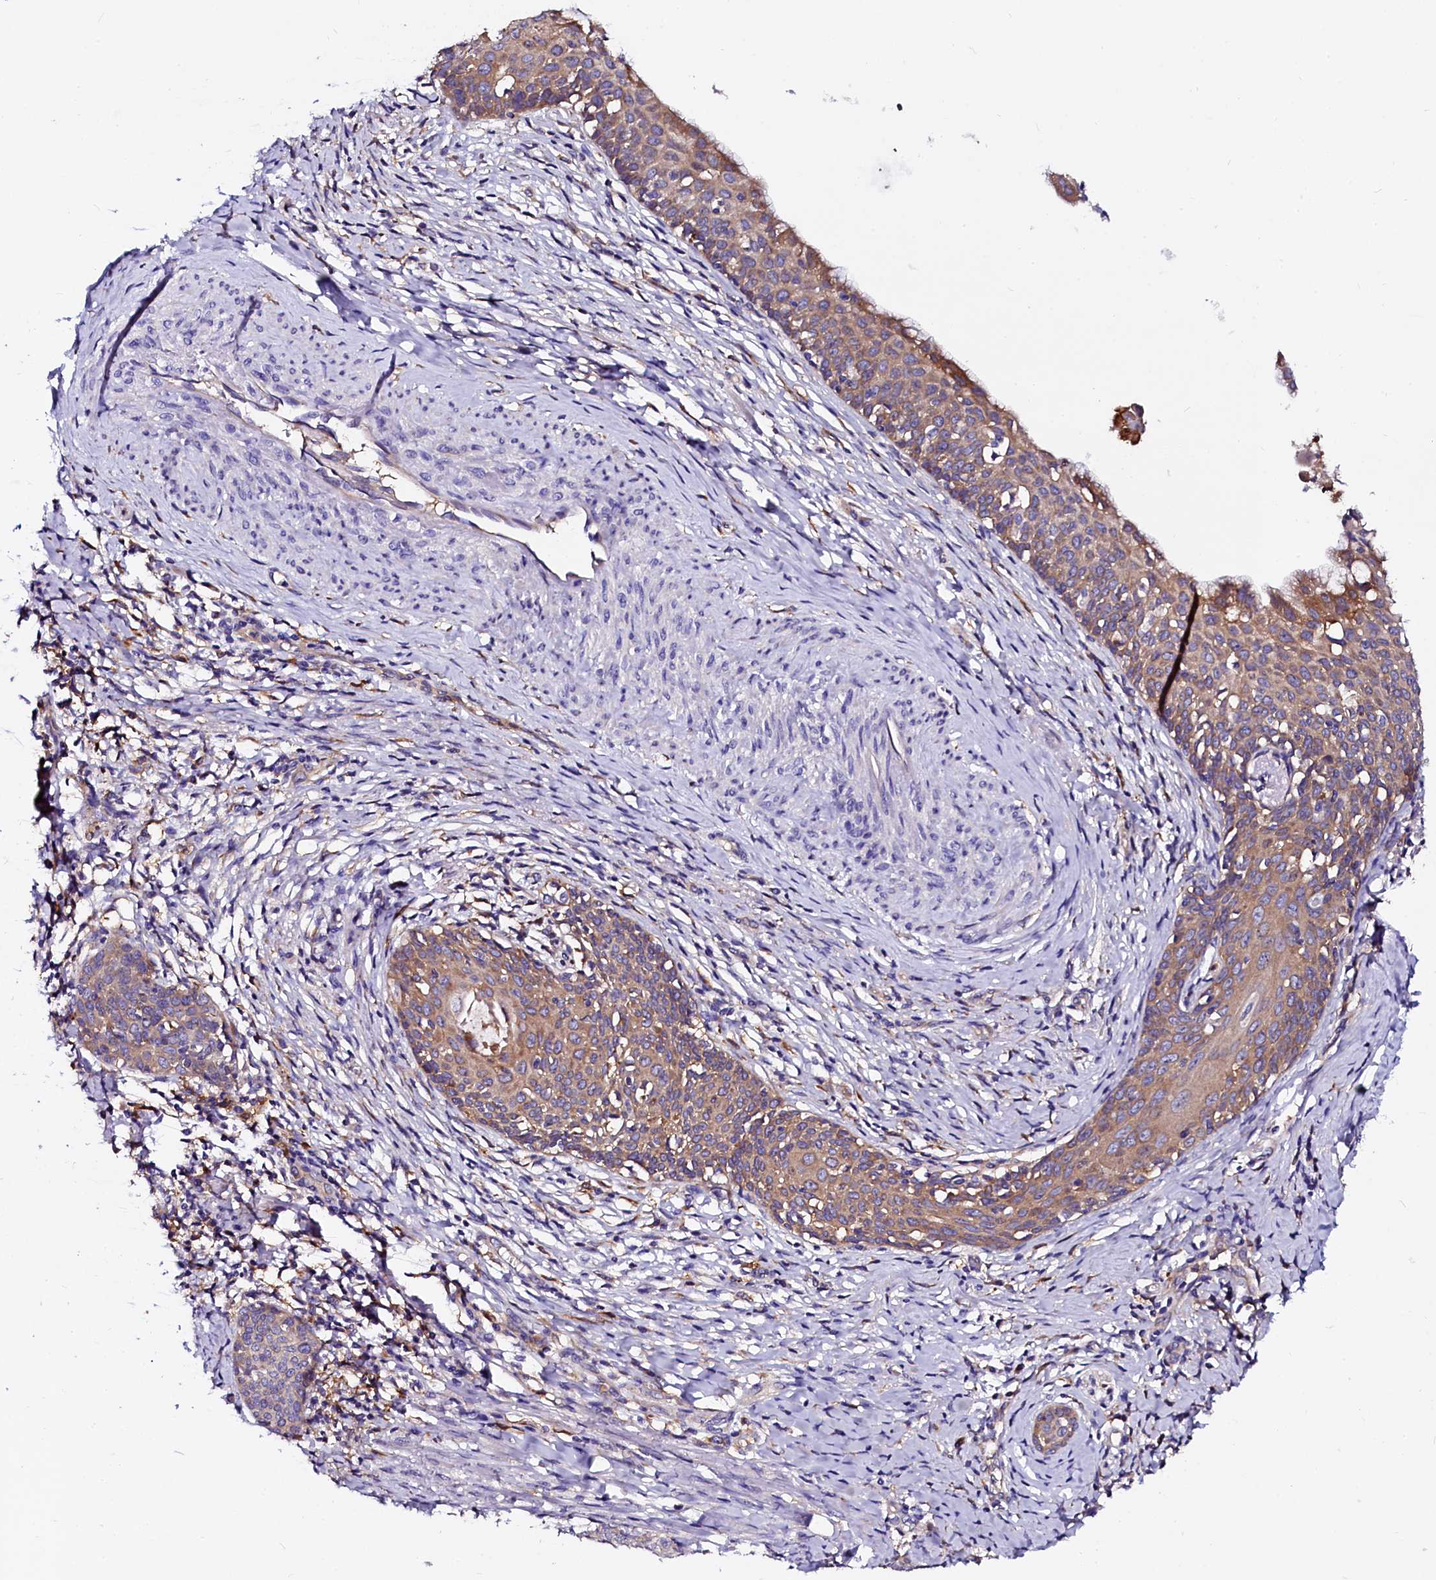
{"staining": {"intensity": "moderate", "quantity": ">75%", "location": "cytoplasmic/membranous"}, "tissue": "cervical cancer", "cell_type": "Tumor cells", "image_type": "cancer", "snomed": [{"axis": "morphology", "description": "Squamous cell carcinoma, NOS"}, {"axis": "topography", "description": "Cervix"}], "caption": "DAB (3,3'-diaminobenzidine) immunohistochemical staining of human cervical squamous cell carcinoma shows moderate cytoplasmic/membranous protein positivity in approximately >75% of tumor cells.", "gene": "OTOL1", "patient": {"sex": "female", "age": 52}}